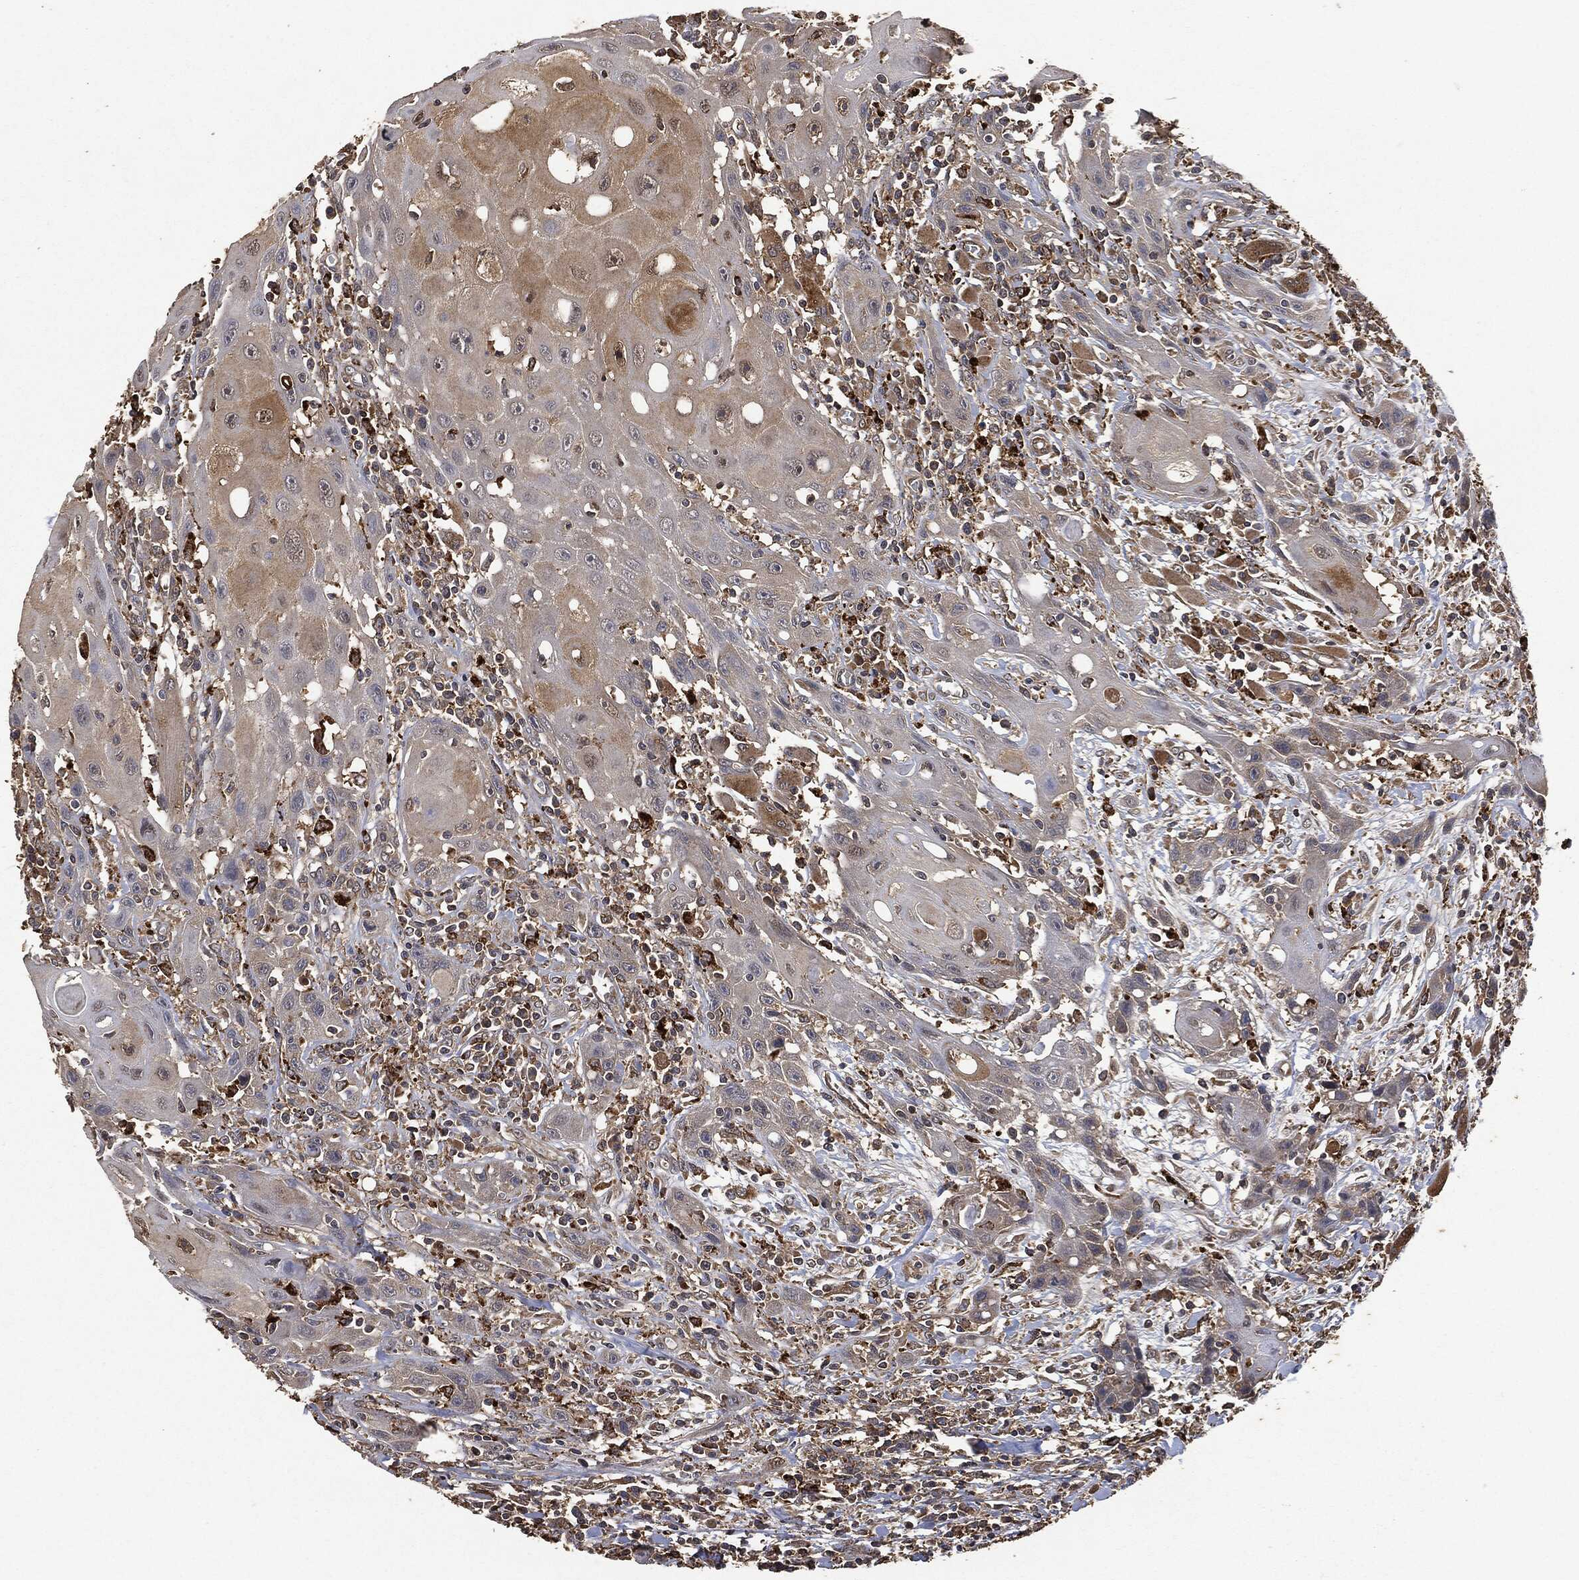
{"staining": {"intensity": "weak", "quantity": "<25%", "location": "cytoplasmic/membranous"}, "tissue": "head and neck cancer", "cell_type": "Tumor cells", "image_type": "cancer", "snomed": [{"axis": "morphology", "description": "Normal tissue, NOS"}, {"axis": "morphology", "description": "Squamous cell carcinoma, NOS"}, {"axis": "topography", "description": "Oral tissue"}, {"axis": "topography", "description": "Head-Neck"}], "caption": "Tumor cells show no significant expression in head and neck cancer.", "gene": "BRAF", "patient": {"sex": "male", "age": 71}}